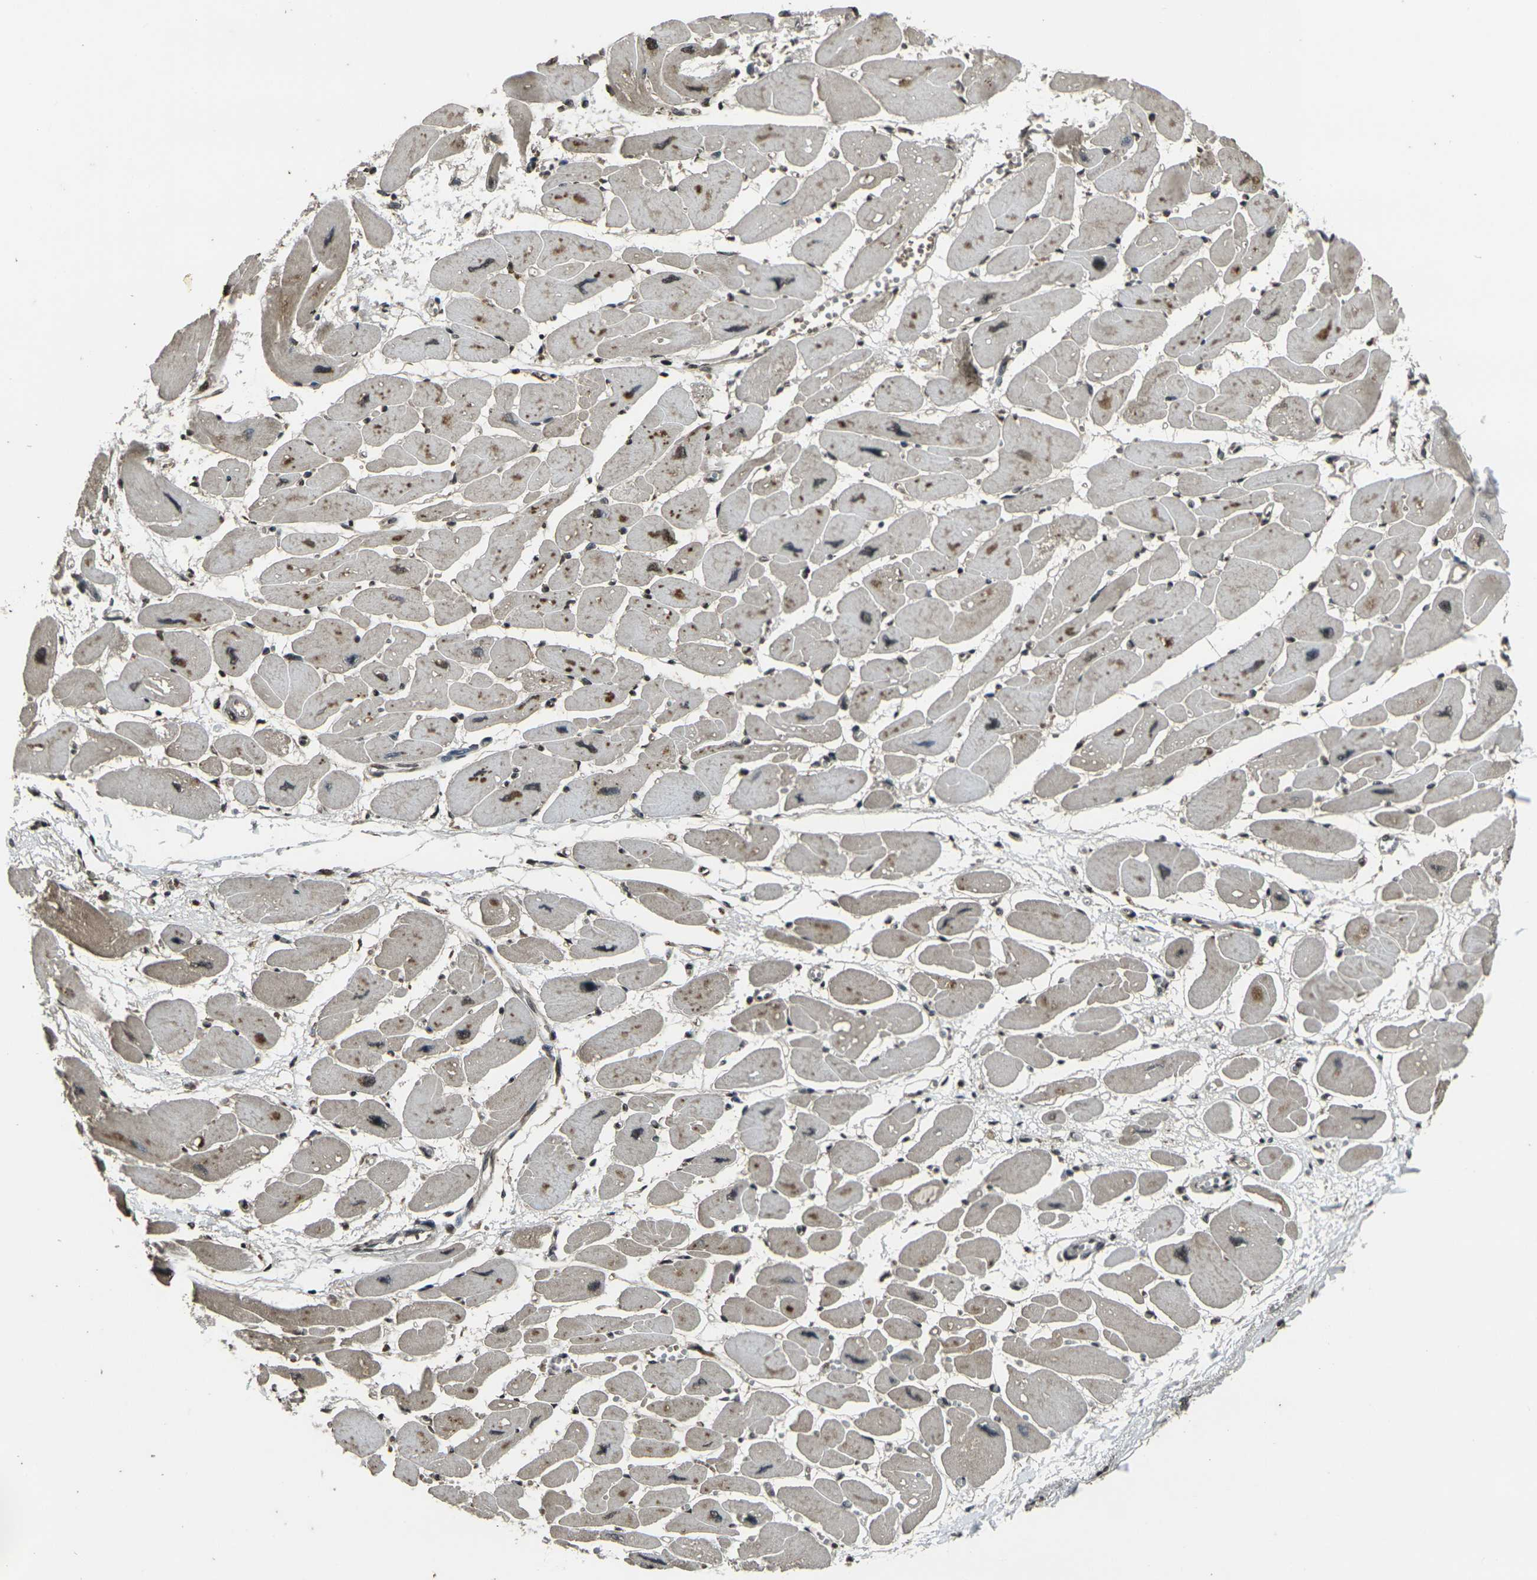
{"staining": {"intensity": "moderate", "quantity": ">75%", "location": "cytoplasmic/membranous"}, "tissue": "heart muscle", "cell_type": "Cardiomyocytes", "image_type": "normal", "snomed": [{"axis": "morphology", "description": "Normal tissue, NOS"}, {"axis": "topography", "description": "Heart"}], "caption": "The micrograph reveals staining of normal heart muscle, revealing moderate cytoplasmic/membranous protein positivity (brown color) within cardiomyocytes. The staining was performed using DAB to visualize the protein expression in brown, while the nuclei were stained in blue with hematoxylin (Magnification: 20x).", "gene": "PRPF8", "patient": {"sex": "female", "age": 54}}